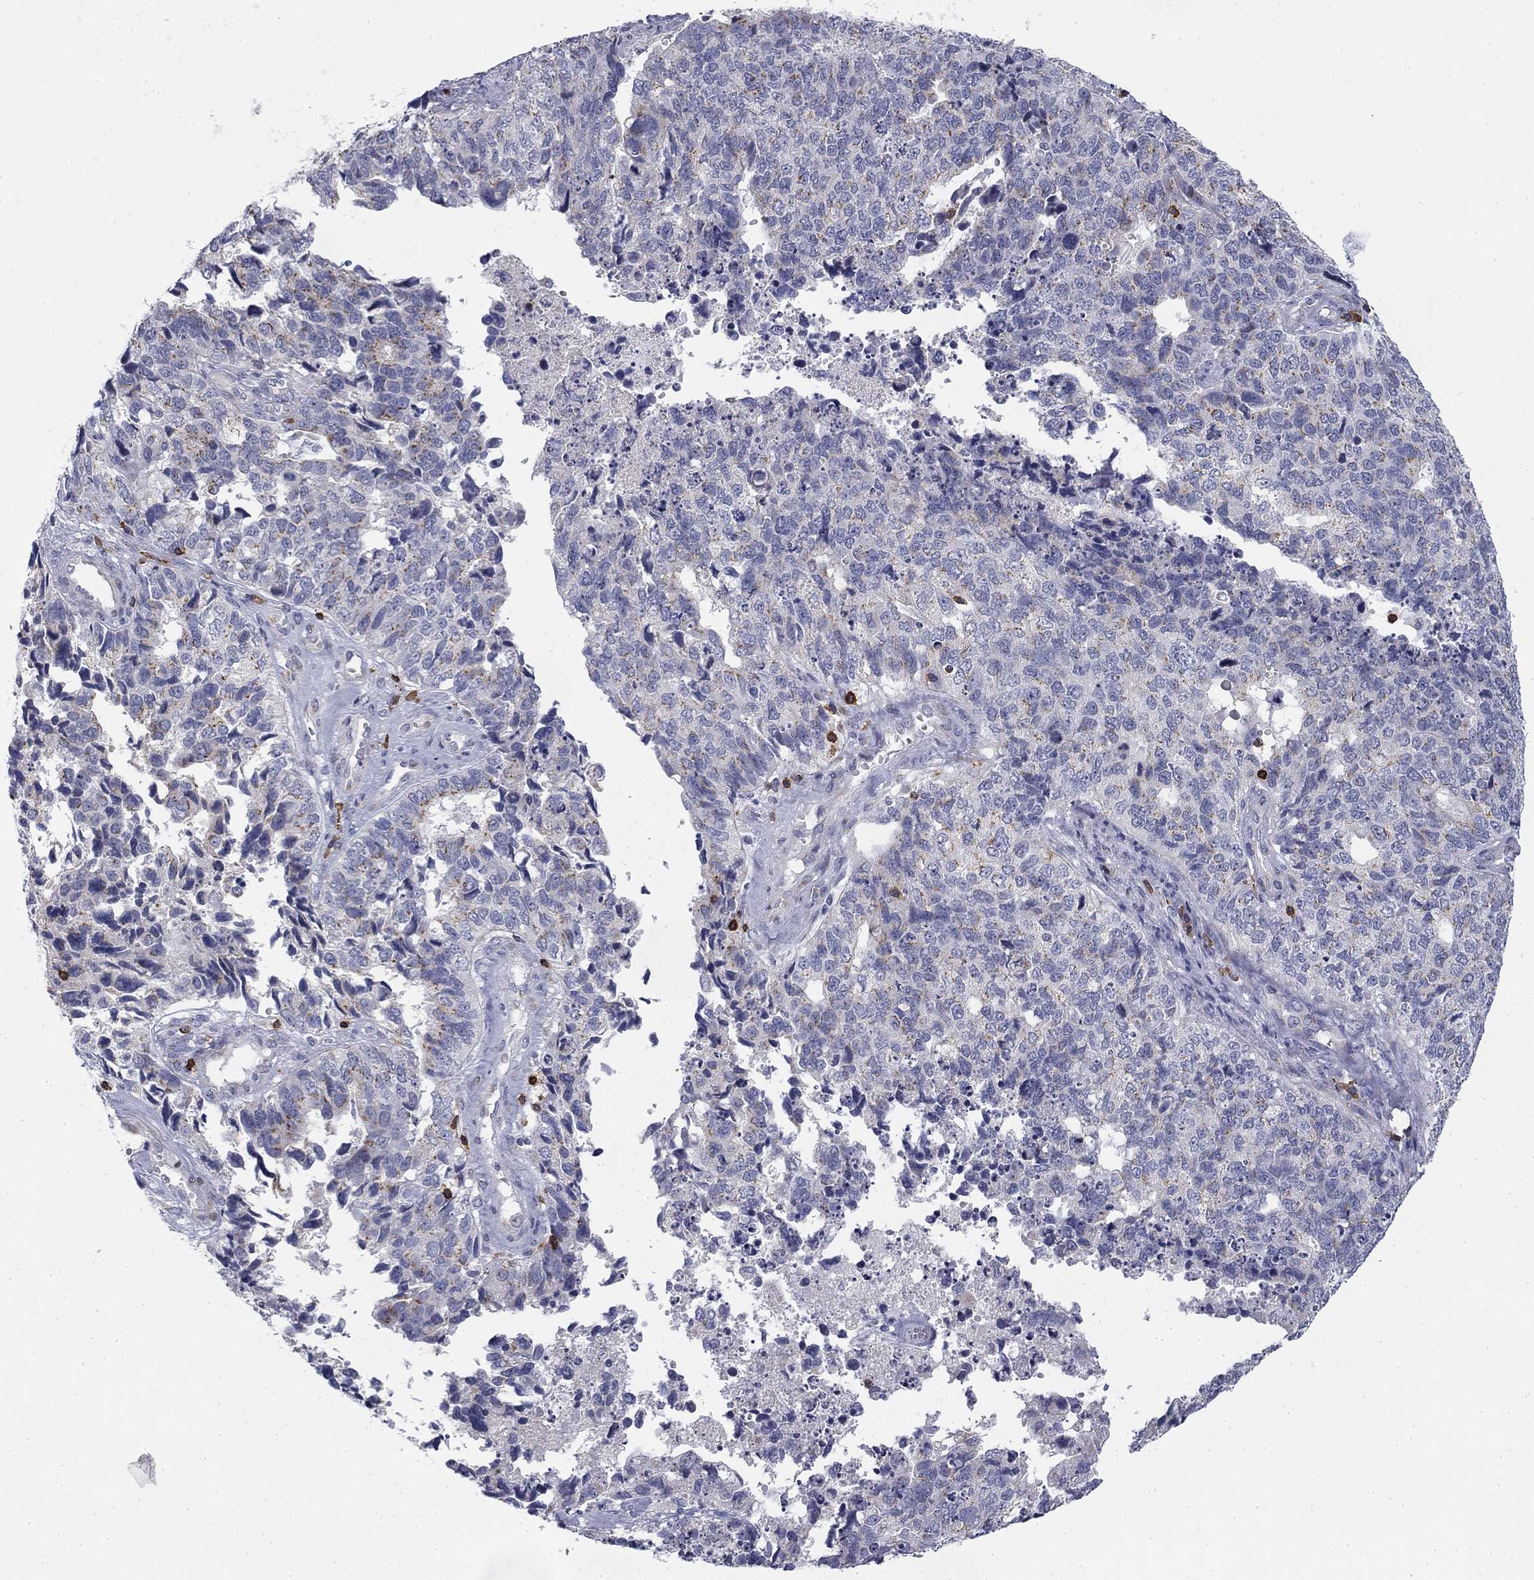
{"staining": {"intensity": "negative", "quantity": "none", "location": "none"}, "tissue": "cervical cancer", "cell_type": "Tumor cells", "image_type": "cancer", "snomed": [{"axis": "morphology", "description": "Squamous cell carcinoma, NOS"}, {"axis": "topography", "description": "Cervix"}], "caption": "Human cervical squamous cell carcinoma stained for a protein using immunohistochemistry (IHC) reveals no staining in tumor cells.", "gene": "TRAT1", "patient": {"sex": "female", "age": 63}}